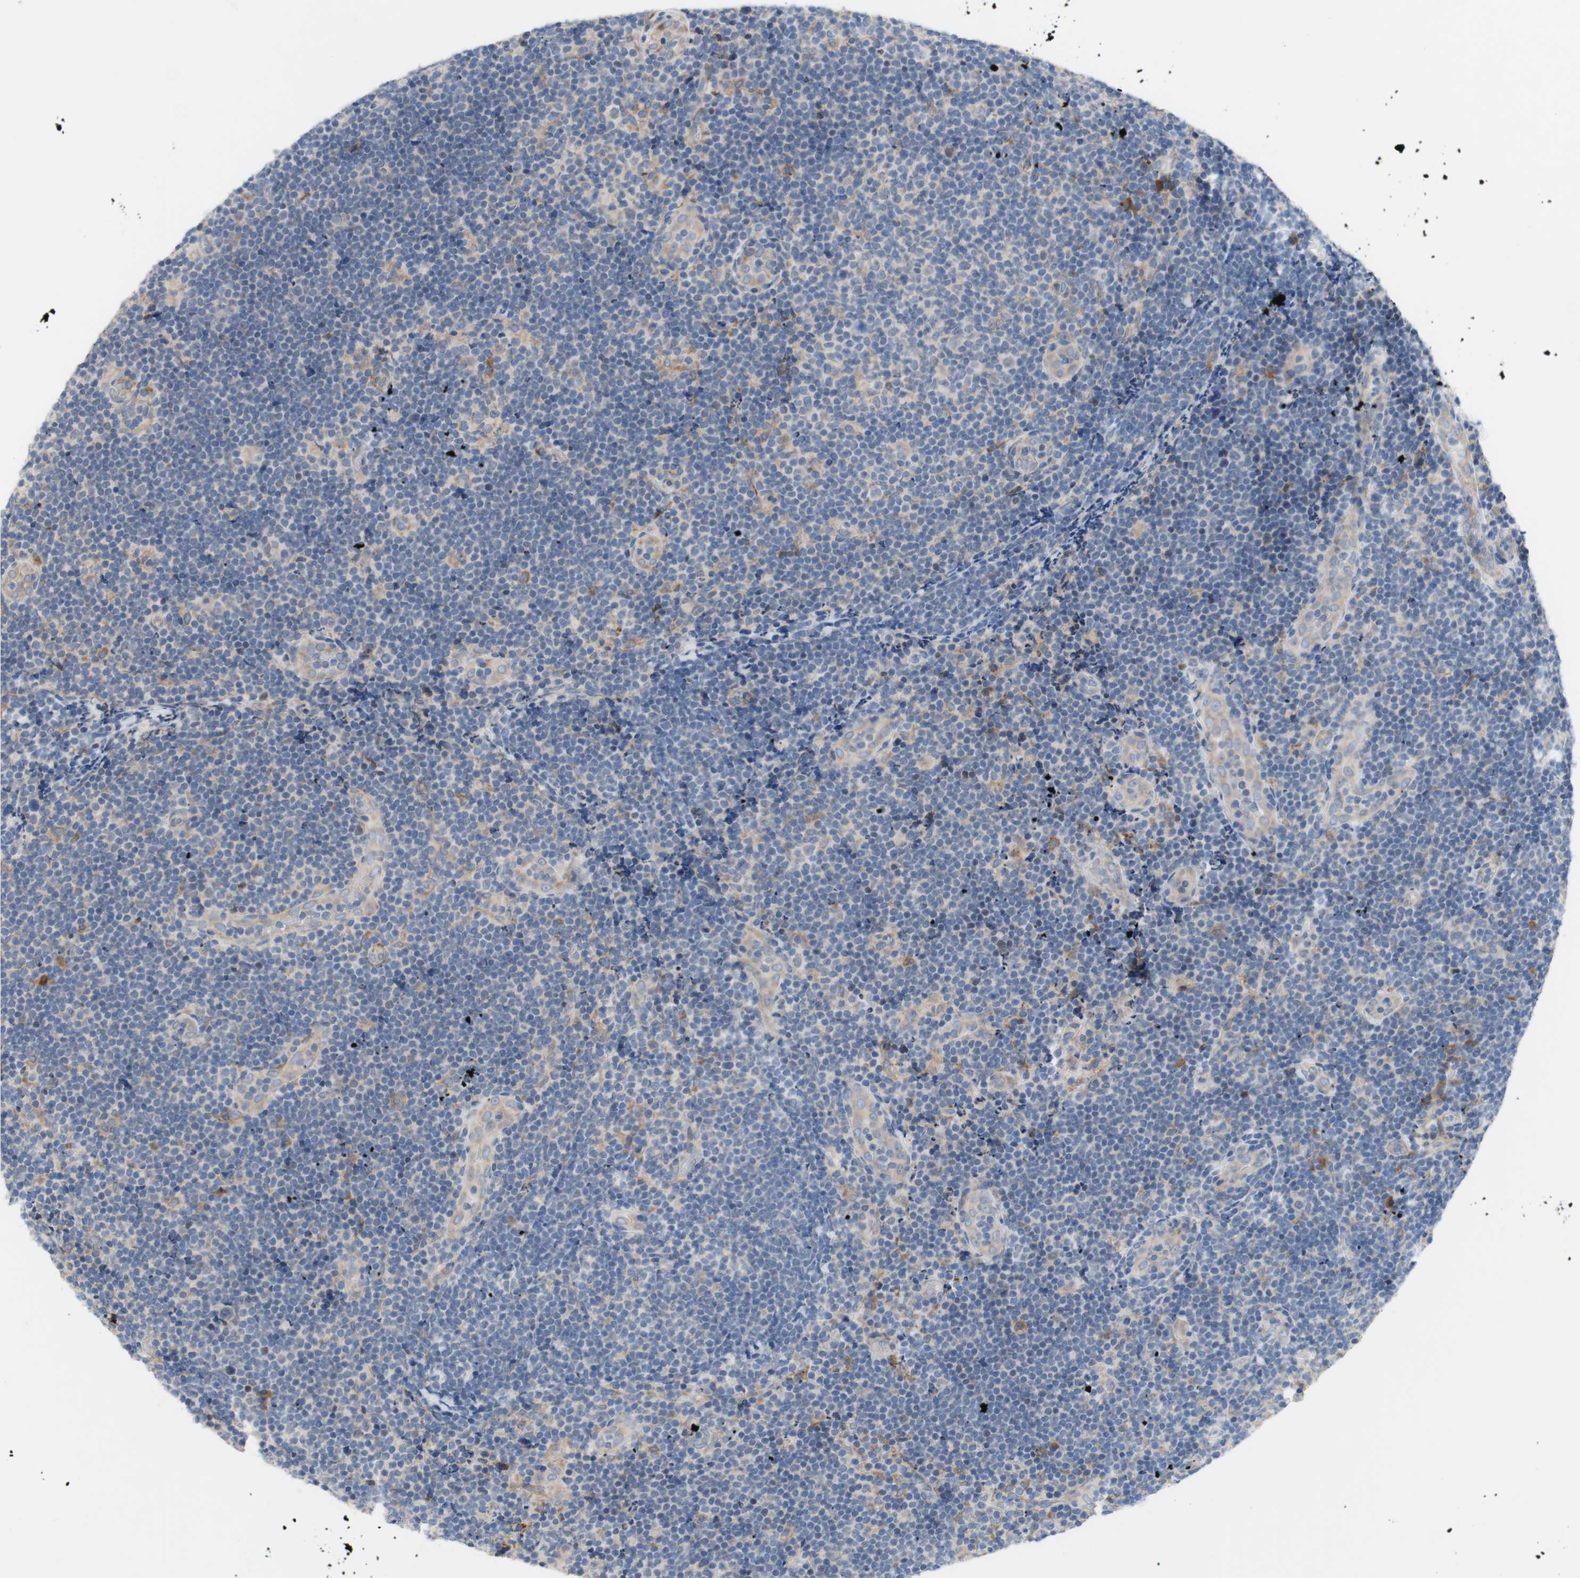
{"staining": {"intensity": "negative", "quantity": "none", "location": "none"}, "tissue": "lymphoma", "cell_type": "Tumor cells", "image_type": "cancer", "snomed": [{"axis": "morphology", "description": "Malignant lymphoma, non-Hodgkin's type, Low grade"}, {"axis": "topography", "description": "Lymph node"}], "caption": "Tumor cells show no significant protein staining in malignant lymphoma, non-Hodgkin's type (low-grade).", "gene": "TTC14", "patient": {"sex": "male", "age": 83}}